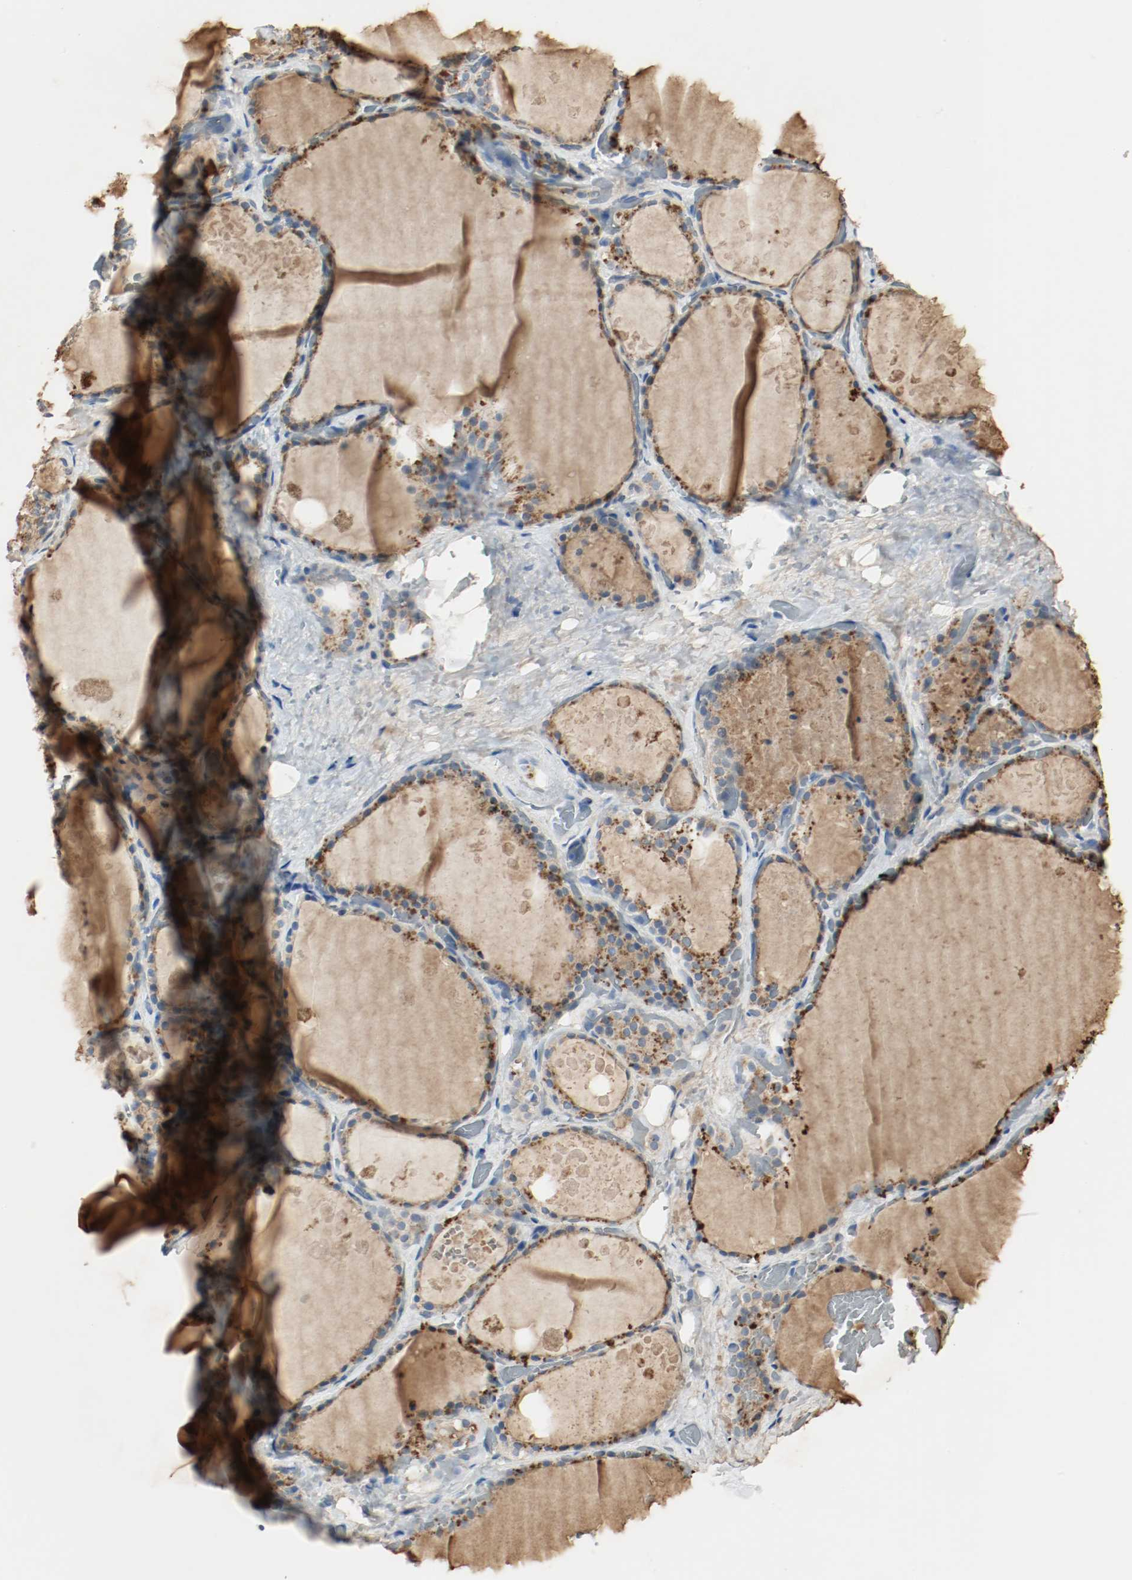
{"staining": {"intensity": "negative", "quantity": "none", "location": "none"}, "tissue": "thyroid gland", "cell_type": "Glandular cells", "image_type": "normal", "snomed": [{"axis": "morphology", "description": "Normal tissue, NOS"}, {"axis": "topography", "description": "Thyroid gland"}], "caption": "Immunohistochemical staining of unremarkable thyroid gland demonstrates no significant staining in glandular cells. (DAB immunohistochemistry (IHC), high magnification).", "gene": "MELTF", "patient": {"sex": "male", "age": 61}}